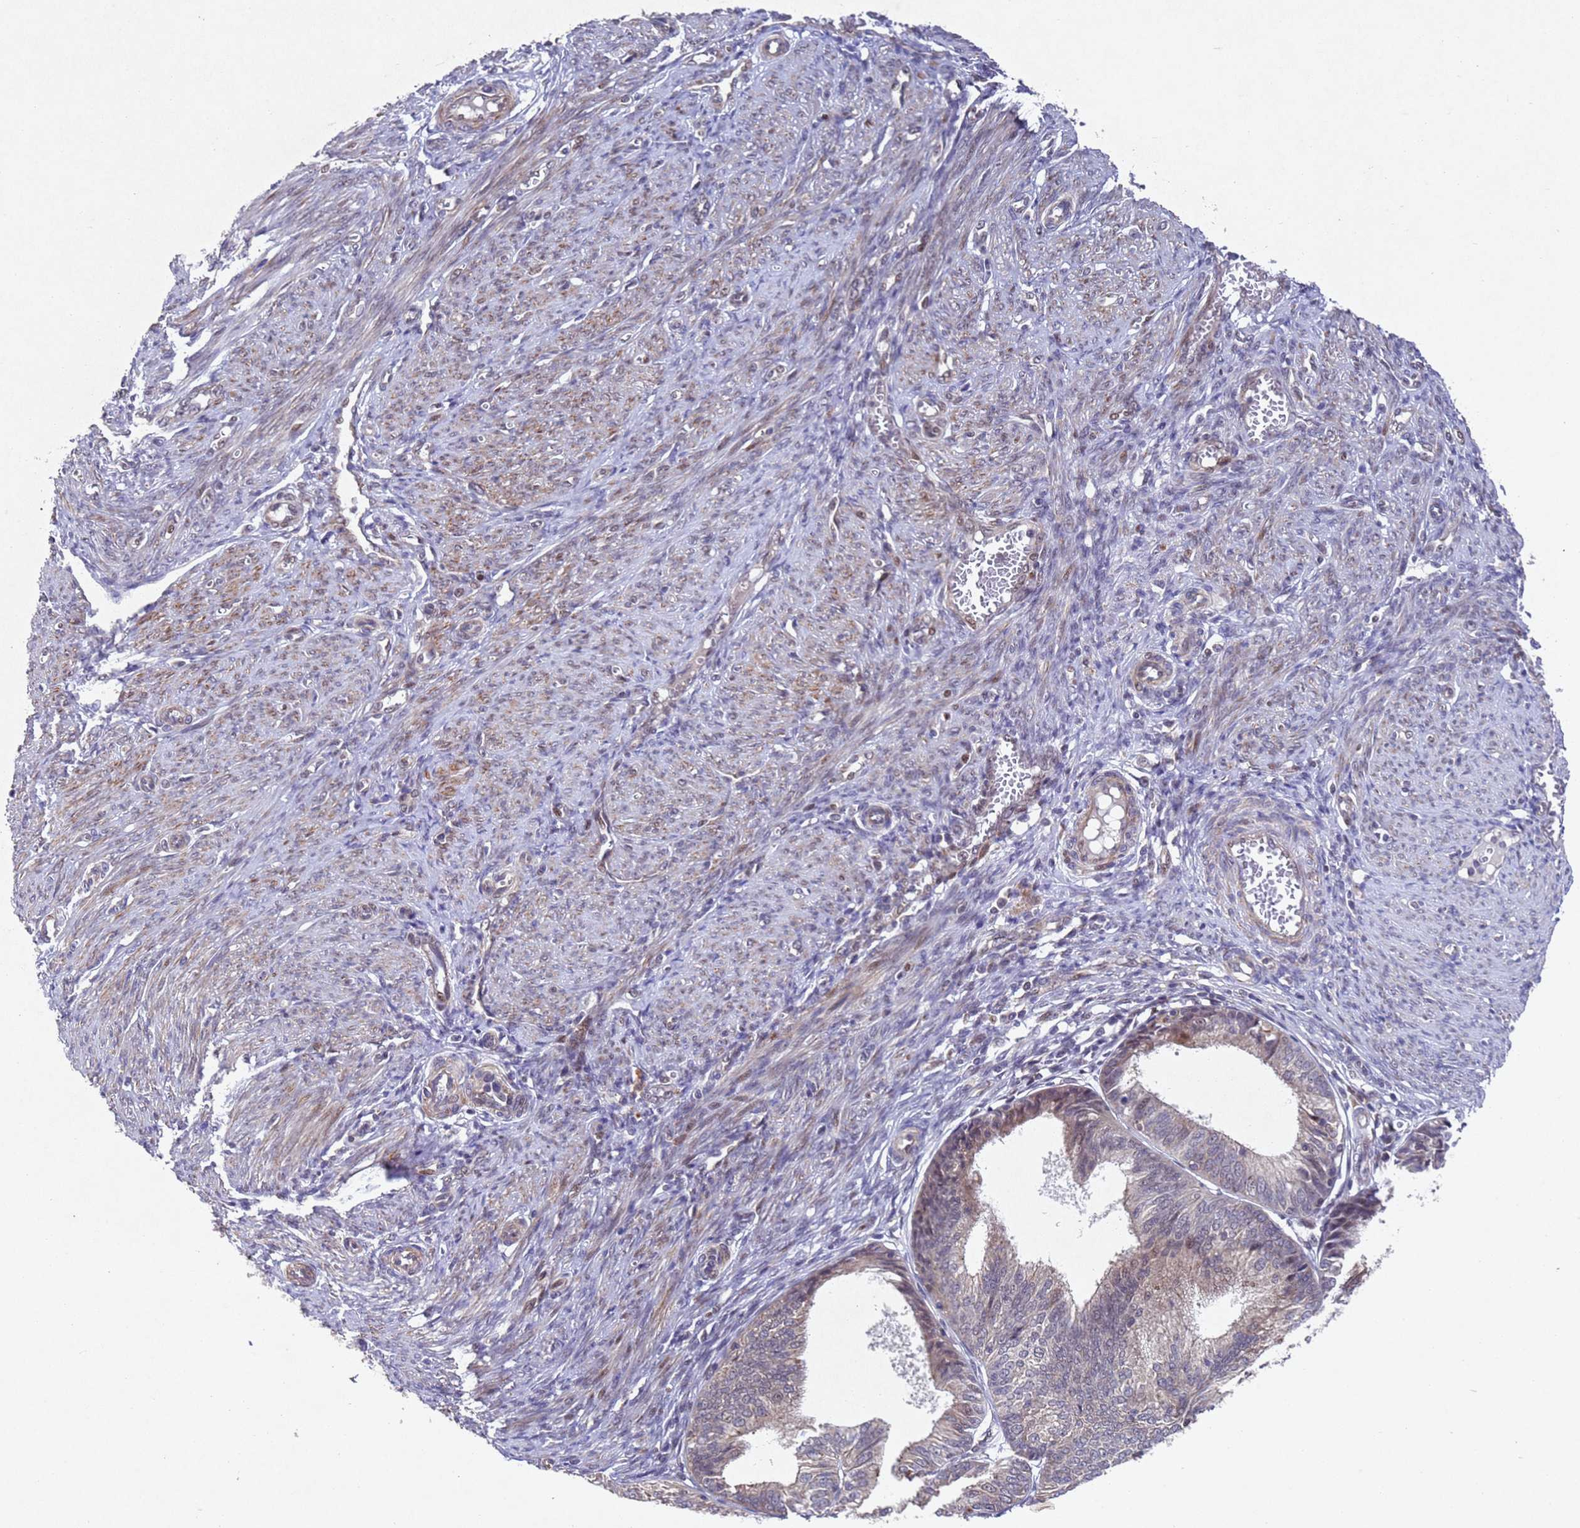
{"staining": {"intensity": "moderate", "quantity": "<25%", "location": "cytoplasmic/membranous,nuclear"}, "tissue": "endometrial cancer", "cell_type": "Tumor cells", "image_type": "cancer", "snomed": [{"axis": "morphology", "description": "Adenocarcinoma, NOS"}, {"axis": "topography", "description": "Endometrium"}], "caption": "The photomicrograph displays a brown stain indicating the presence of a protein in the cytoplasmic/membranous and nuclear of tumor cells in endometrial cancer.", "gene": "TBK1", "patient": {"sex": "female", "age": 51}}